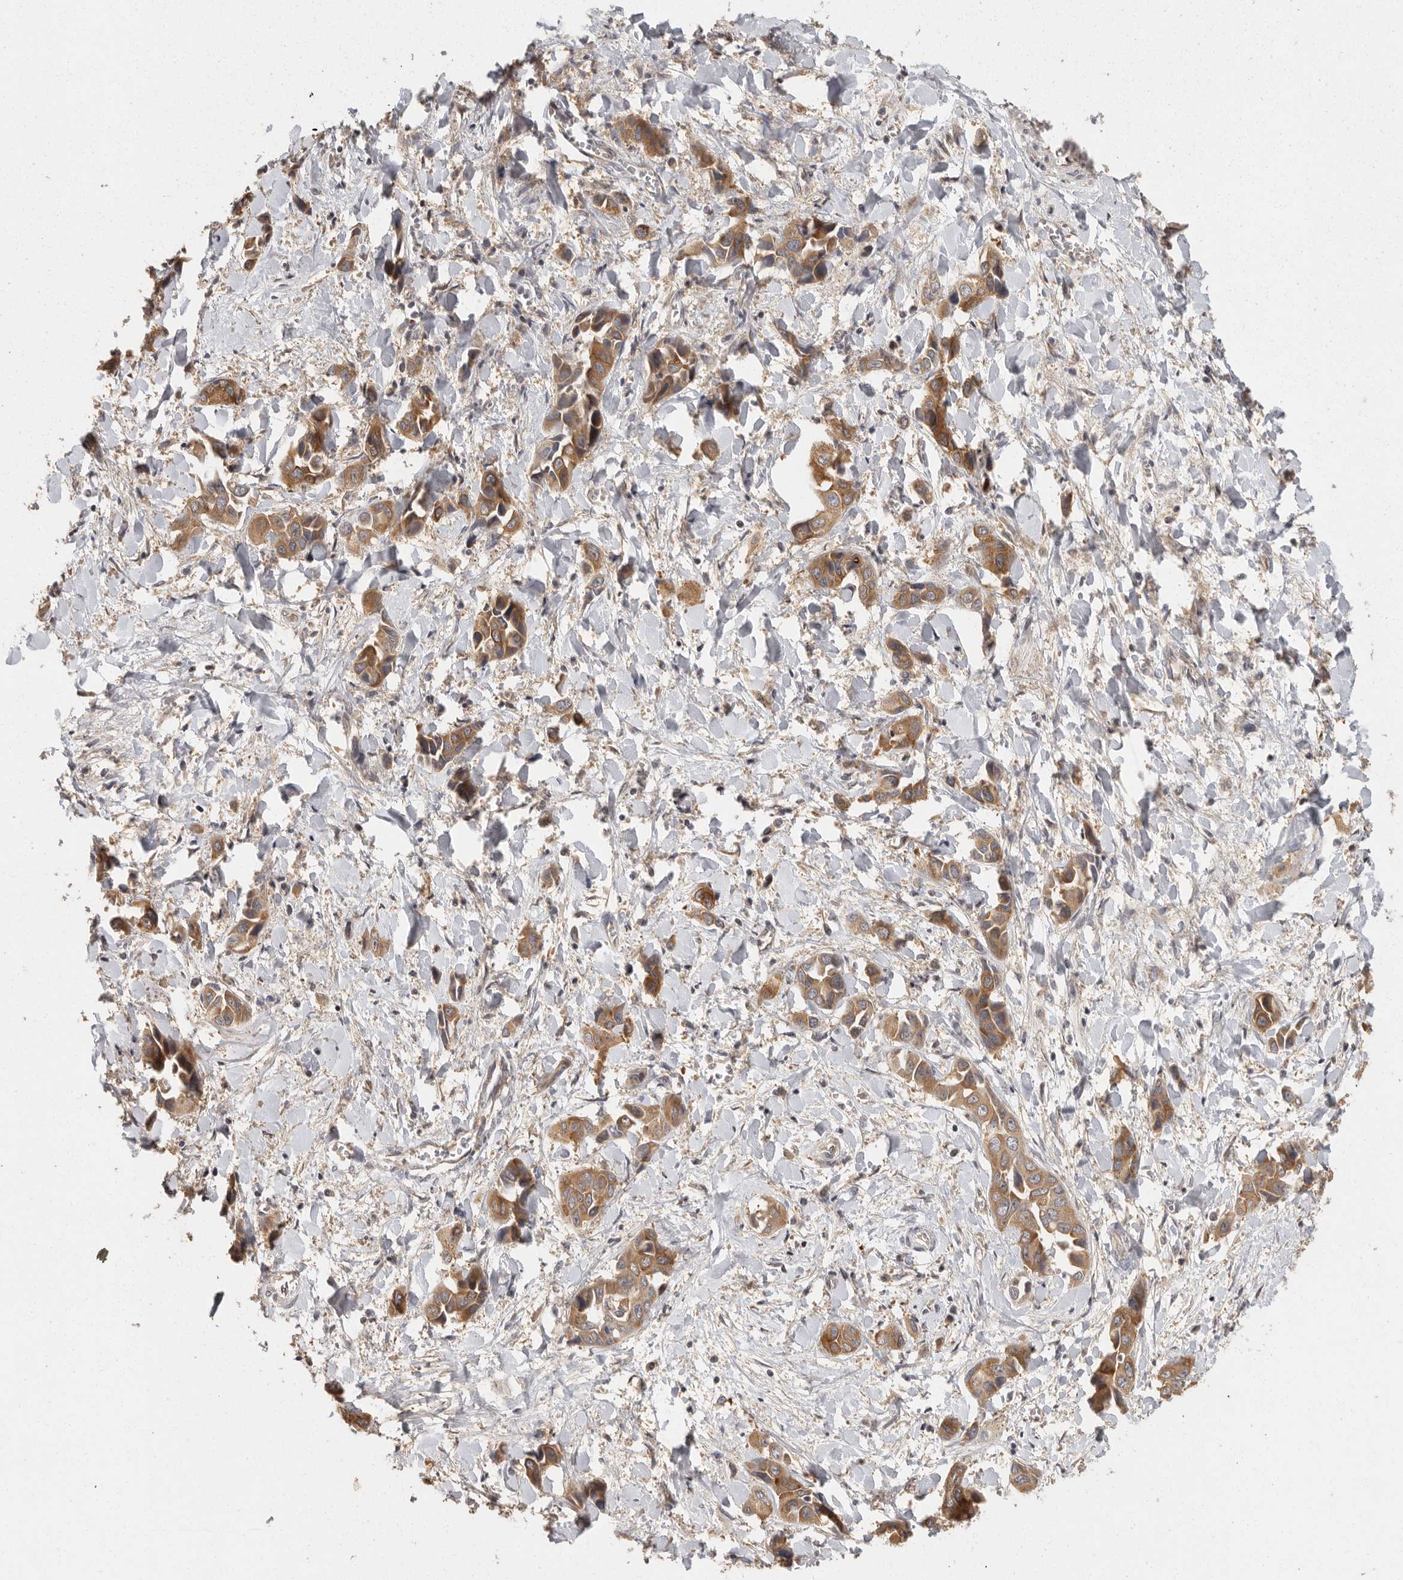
{"staining": {"intensity": "moderate", "quantity": ">75%", "location": "cytoplasmic/membranous"}, "tissue": "liver cancer", "cell_type": "Tumor cells", "image_type": "cancer", "snomed": [{"axis": "morphology", "description": "Cholangiocarcinoma"}, {"axis": "topography", "description": "Liver"}], "caption": "Human liver cancer stained for a protein (brown) displays moderate cytoplasmic/membranous positive staining in about >75% of tumor cells.", "gene": "BAIAP2", "patient": {"sex": "female", "age": 52}}